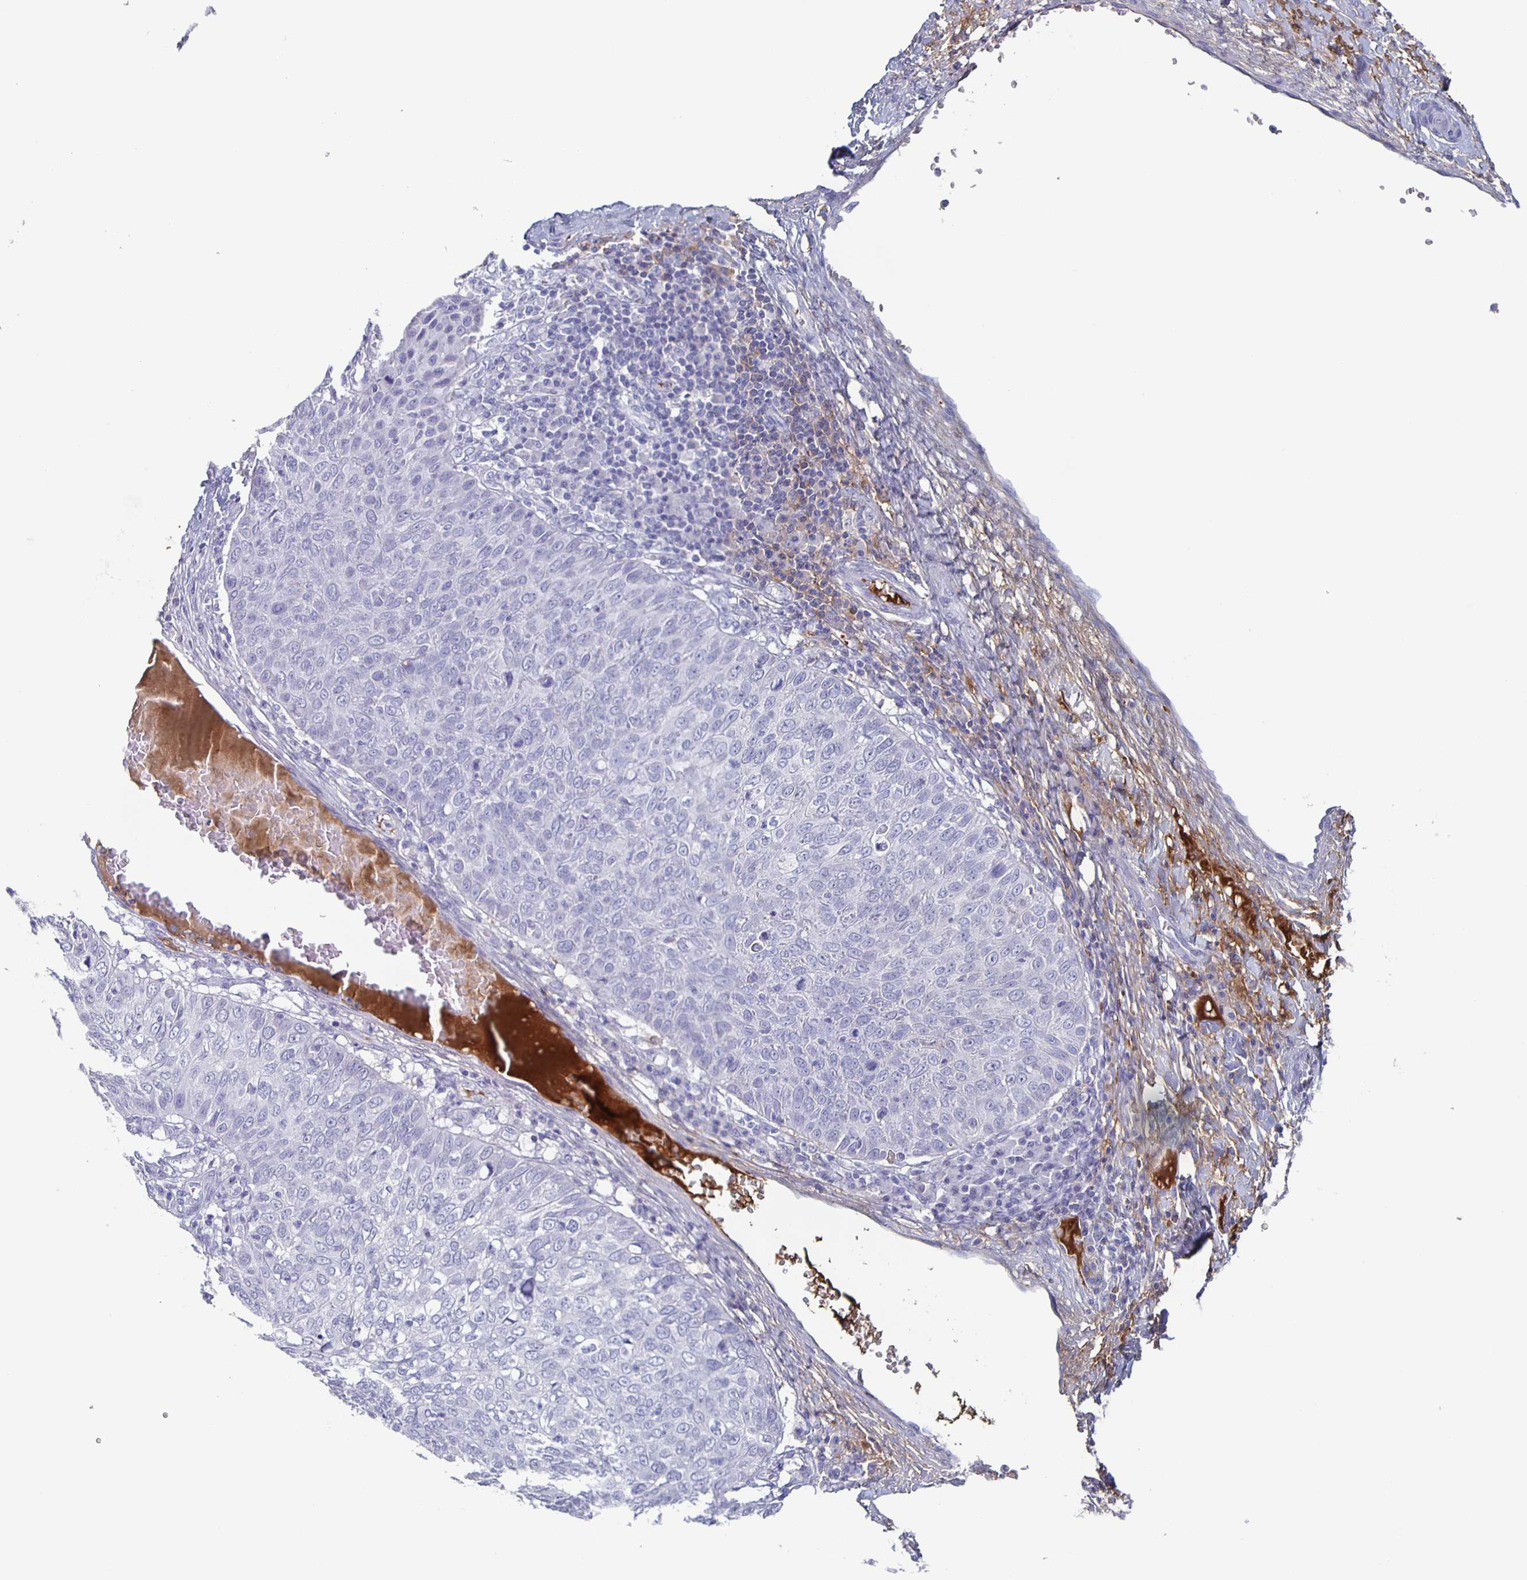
{"staining": {"intensity": "negative", "quantity": "none", "location": "none"}, "tissue": "skin cancer", "cell_type": "Tumor cells", "image_type": "cancer", "snomed": [{"axis": "morphology", "description": "Squamous cell carcinoma, NOS"}, {"axis": "topography", "description": "Skin"}], "caption": "Immunohistochemistry (IHC) photomicrograph of skin cancer stained for a protein (brown), which exhibits no positivity in tumor cells.", "gene": "FGA", "patient": {"sex": "male", "age": 87}}